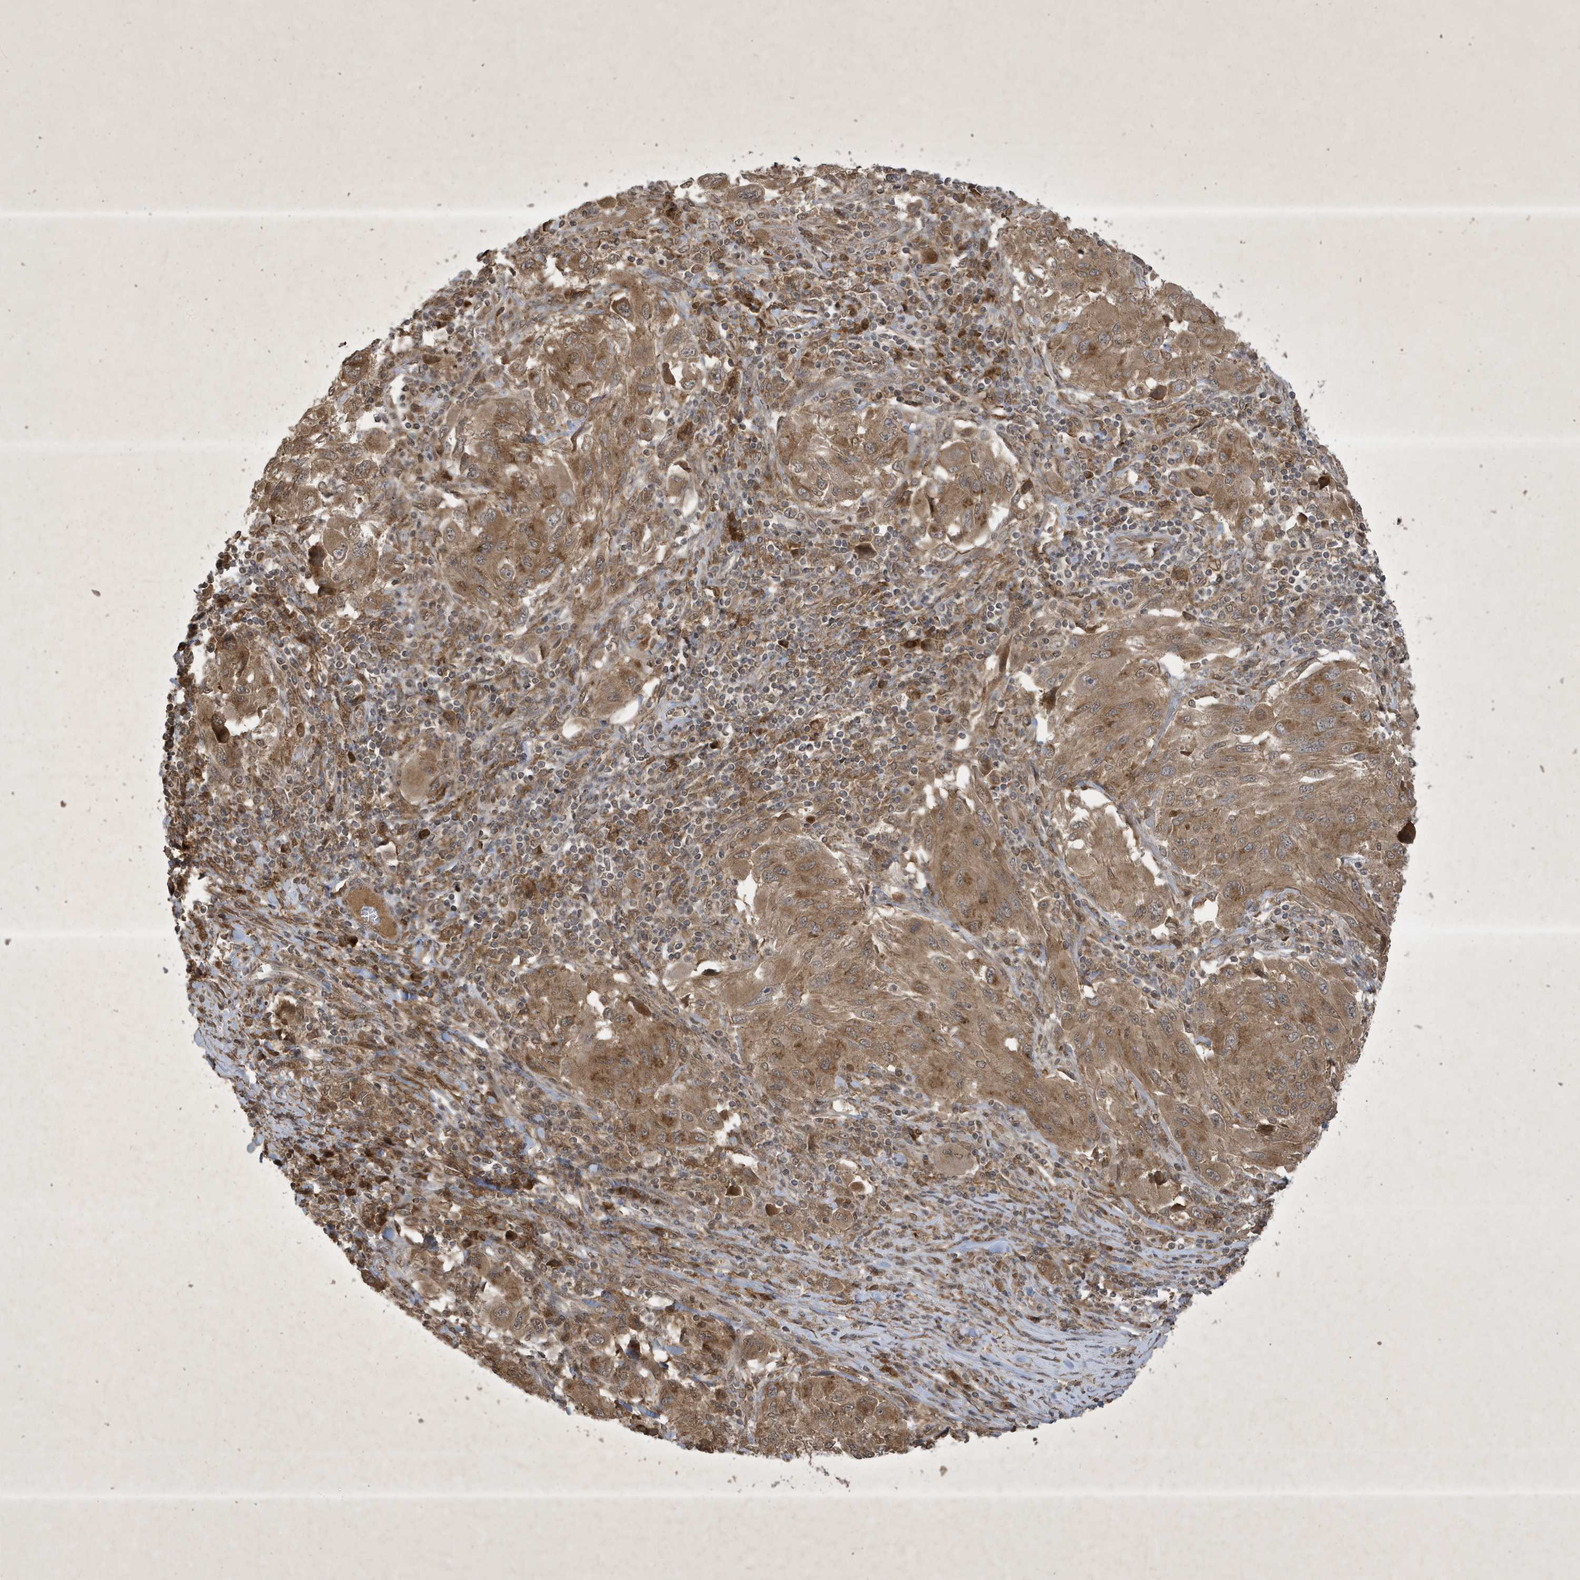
{"staining": {"intensity": "moderate", "quantity": ">75%", "location": "cytoplasmic/membranous"}, "tissue": "melanoma", "cell_type": "Tumor cells", "image_type": "cancer", "snomed": [{"axis": "morphology", "description": "Malignant melanoma, NOS"}, {"axis": "topography", "description": "Skin"}], "caption": "Human melanoma stained with a brown dye shows moderate cytoplasmic/membranous positive staining in about >75% of tumor cells.", "gene": "STX10", "patient": {"sex": "female", "age": 91}}